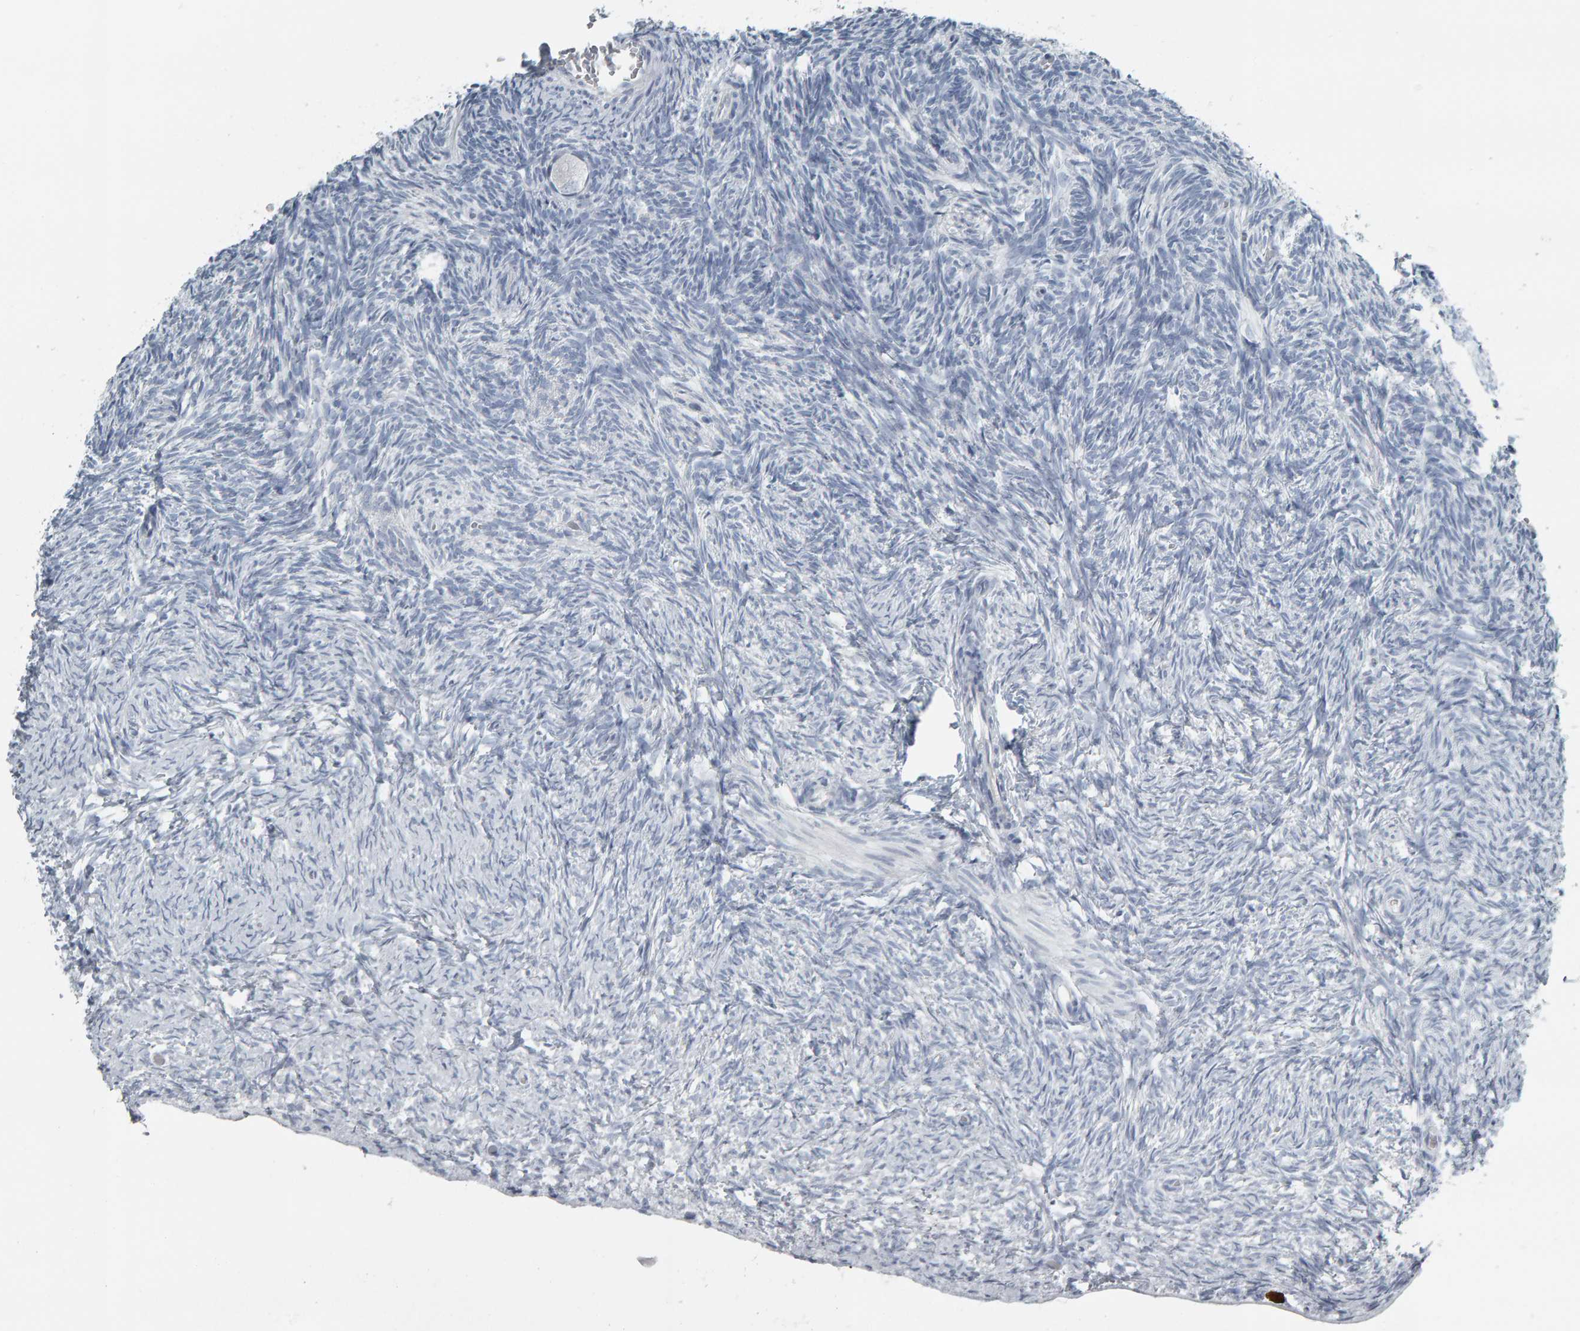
{"staining": {"intensity": "negative", "quantity": "none", "location": "none"}, "tissue": "ovary", "cell_type": "Follicle cells", "image_type": "normal", "snomed": [{"axis": "morphology", "description": "Normal tissue, NOS"}, {"axis": "topography", "description": "Ovary"}], "caption": "Histopathology image shows no protein positivity in follicle cells of unremarkable ovary. (DAB immunohistochemistry (IHC) visualized using brightfield microscopy, high magnification).", "gene": "PYY", "patient": {"sex": "female", "age": 34}}